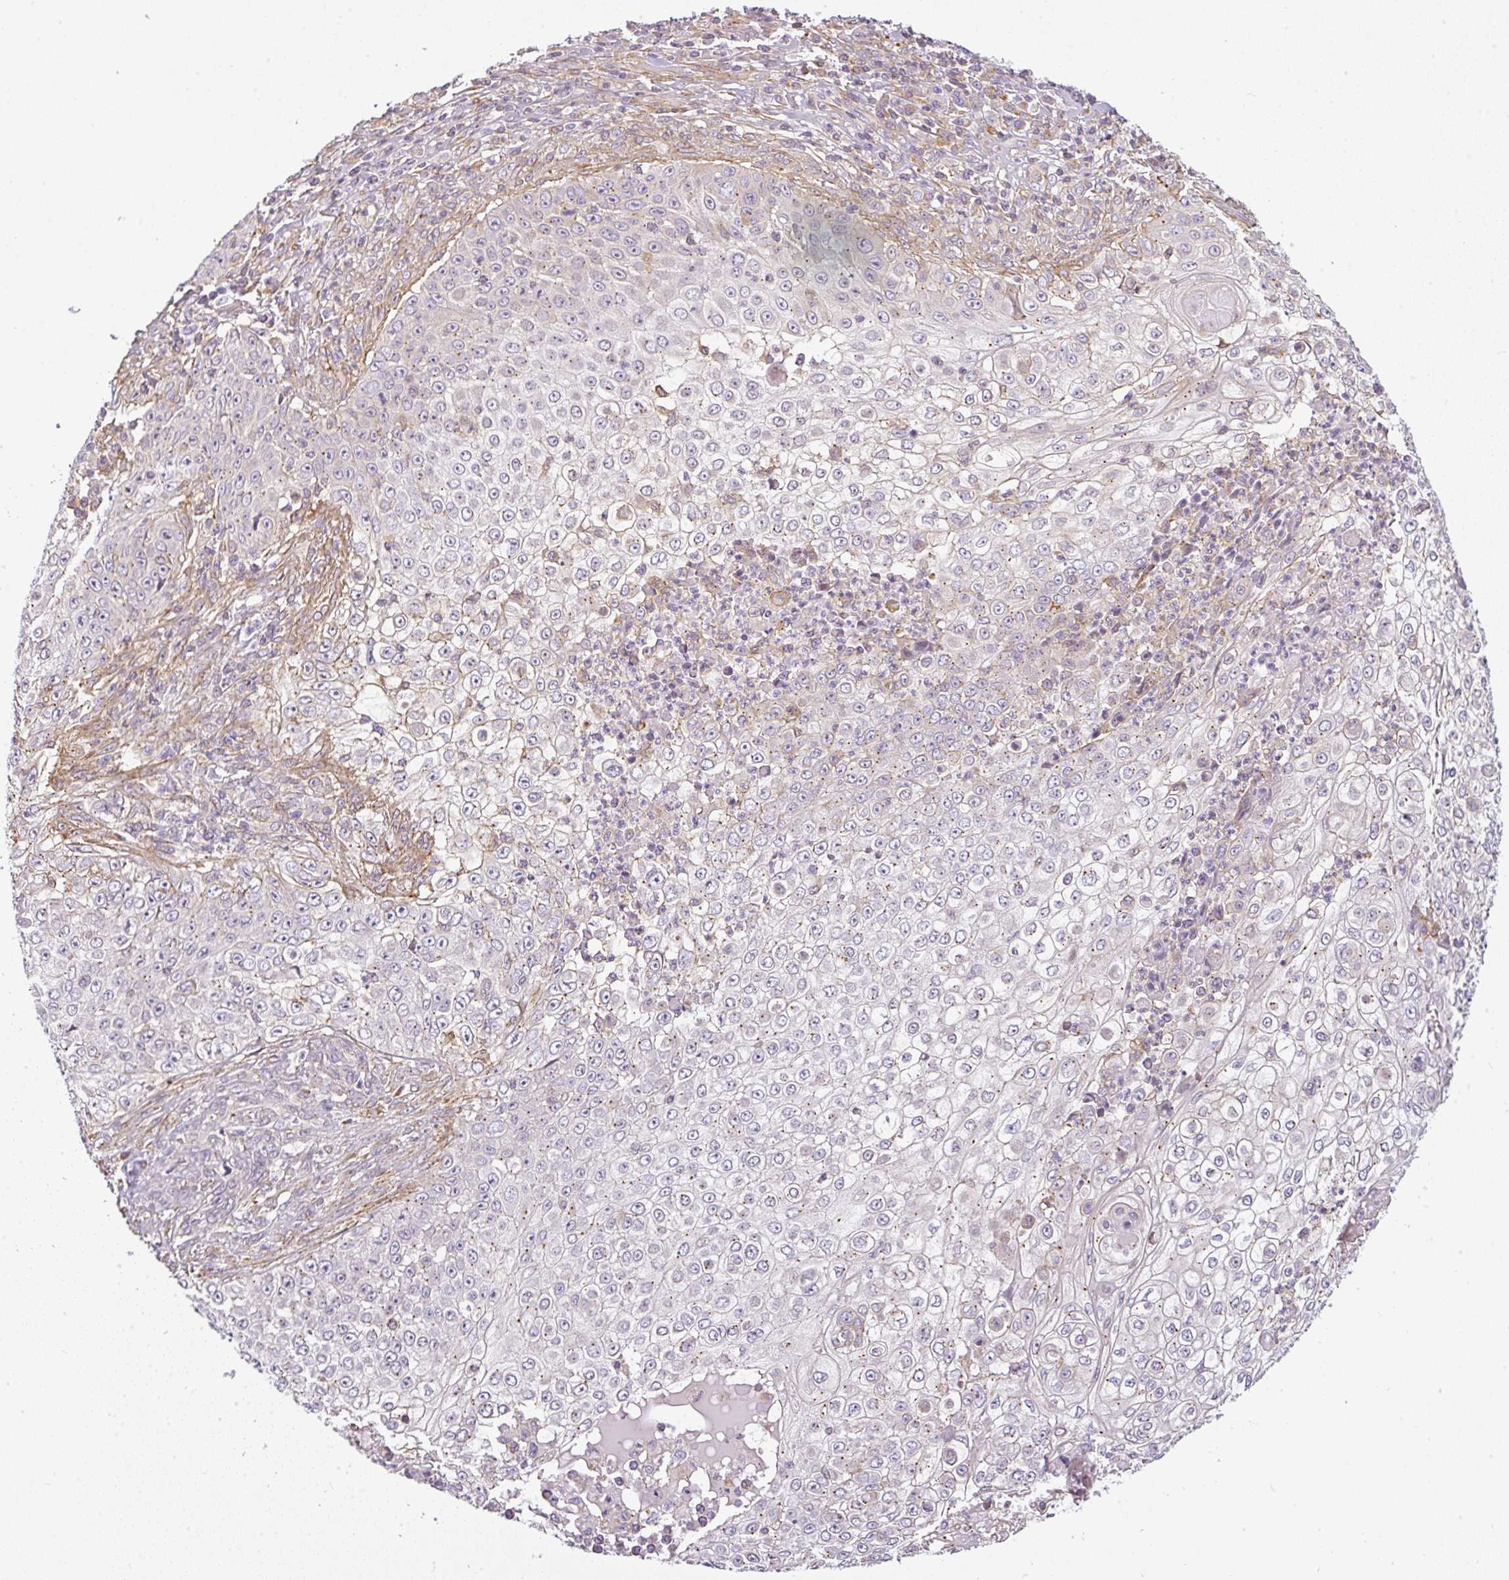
{"staining": {"intensity": "weak", "quantity": "<25%", "location": "cytoplasmic/membranous"}, "tissue": "skin cancer", "cell_type": "Tumor cells", "image_type": "cancer", "snomed": [{"axis": "morphology", "description": "Squamous cell carcinoma, NOS"}, {"axis": "topography", "description": "Skin"}], "caption": "Immunohistochemistry of human skin cancer shows no staining in tumor cells.", "gene": "SULF1", "patient": {"sex": "male", "age": 24}}